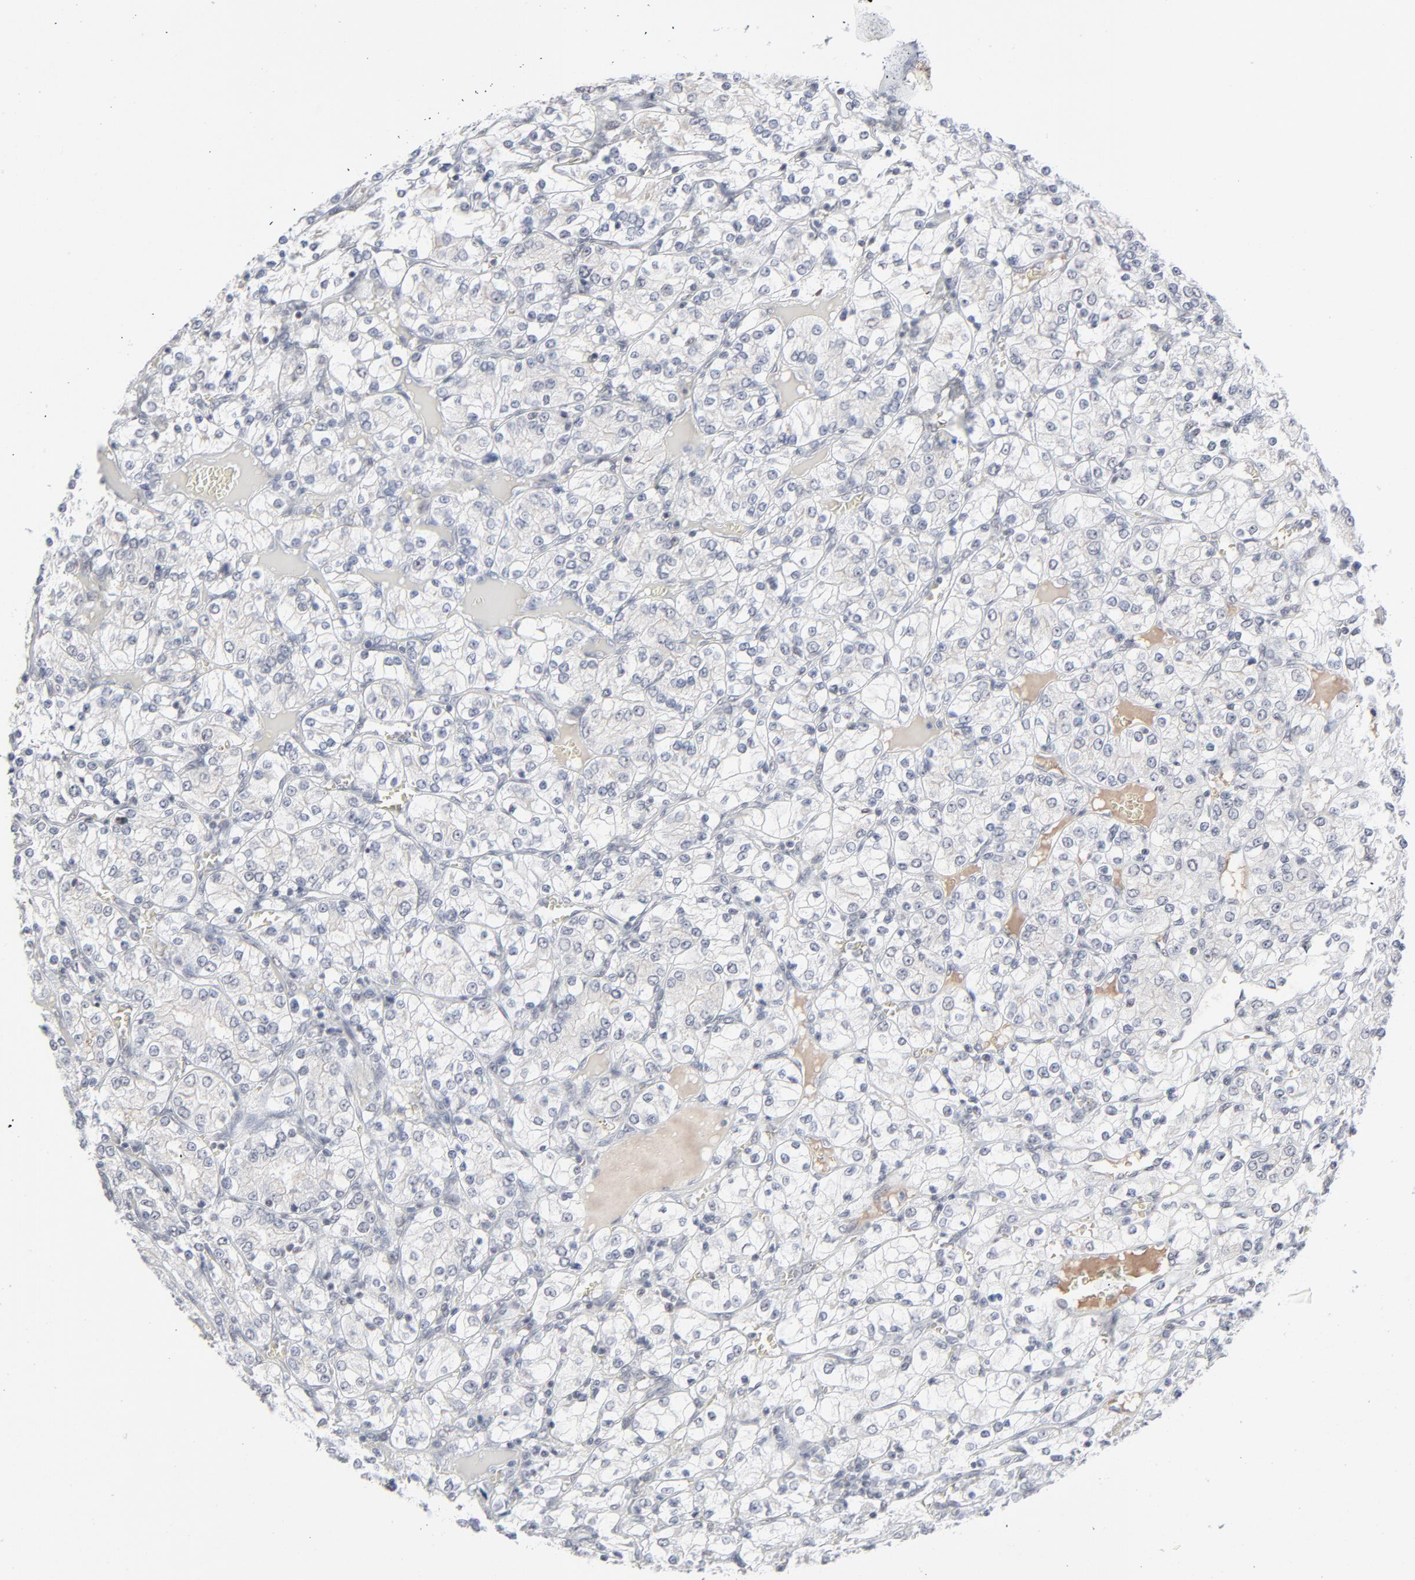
{"staining": {"intensity": "negative", "quantity": "none", "location": "none"}, "tissue": "renal cancer", "cell_type": "Tumor cells", "image_type": "cancer", "snomed": [{"axis": "morphology", "description": "Adenocarcinoma, NOS"}, {"axis": "topography", "description": "Kidney"}], "caption": "Photomicrograph shows no protein positivity in tumor cells of renal cancer tissue.", "gene": "MPHOSPH6", "patient": {"sex": "female", "age": 62}}